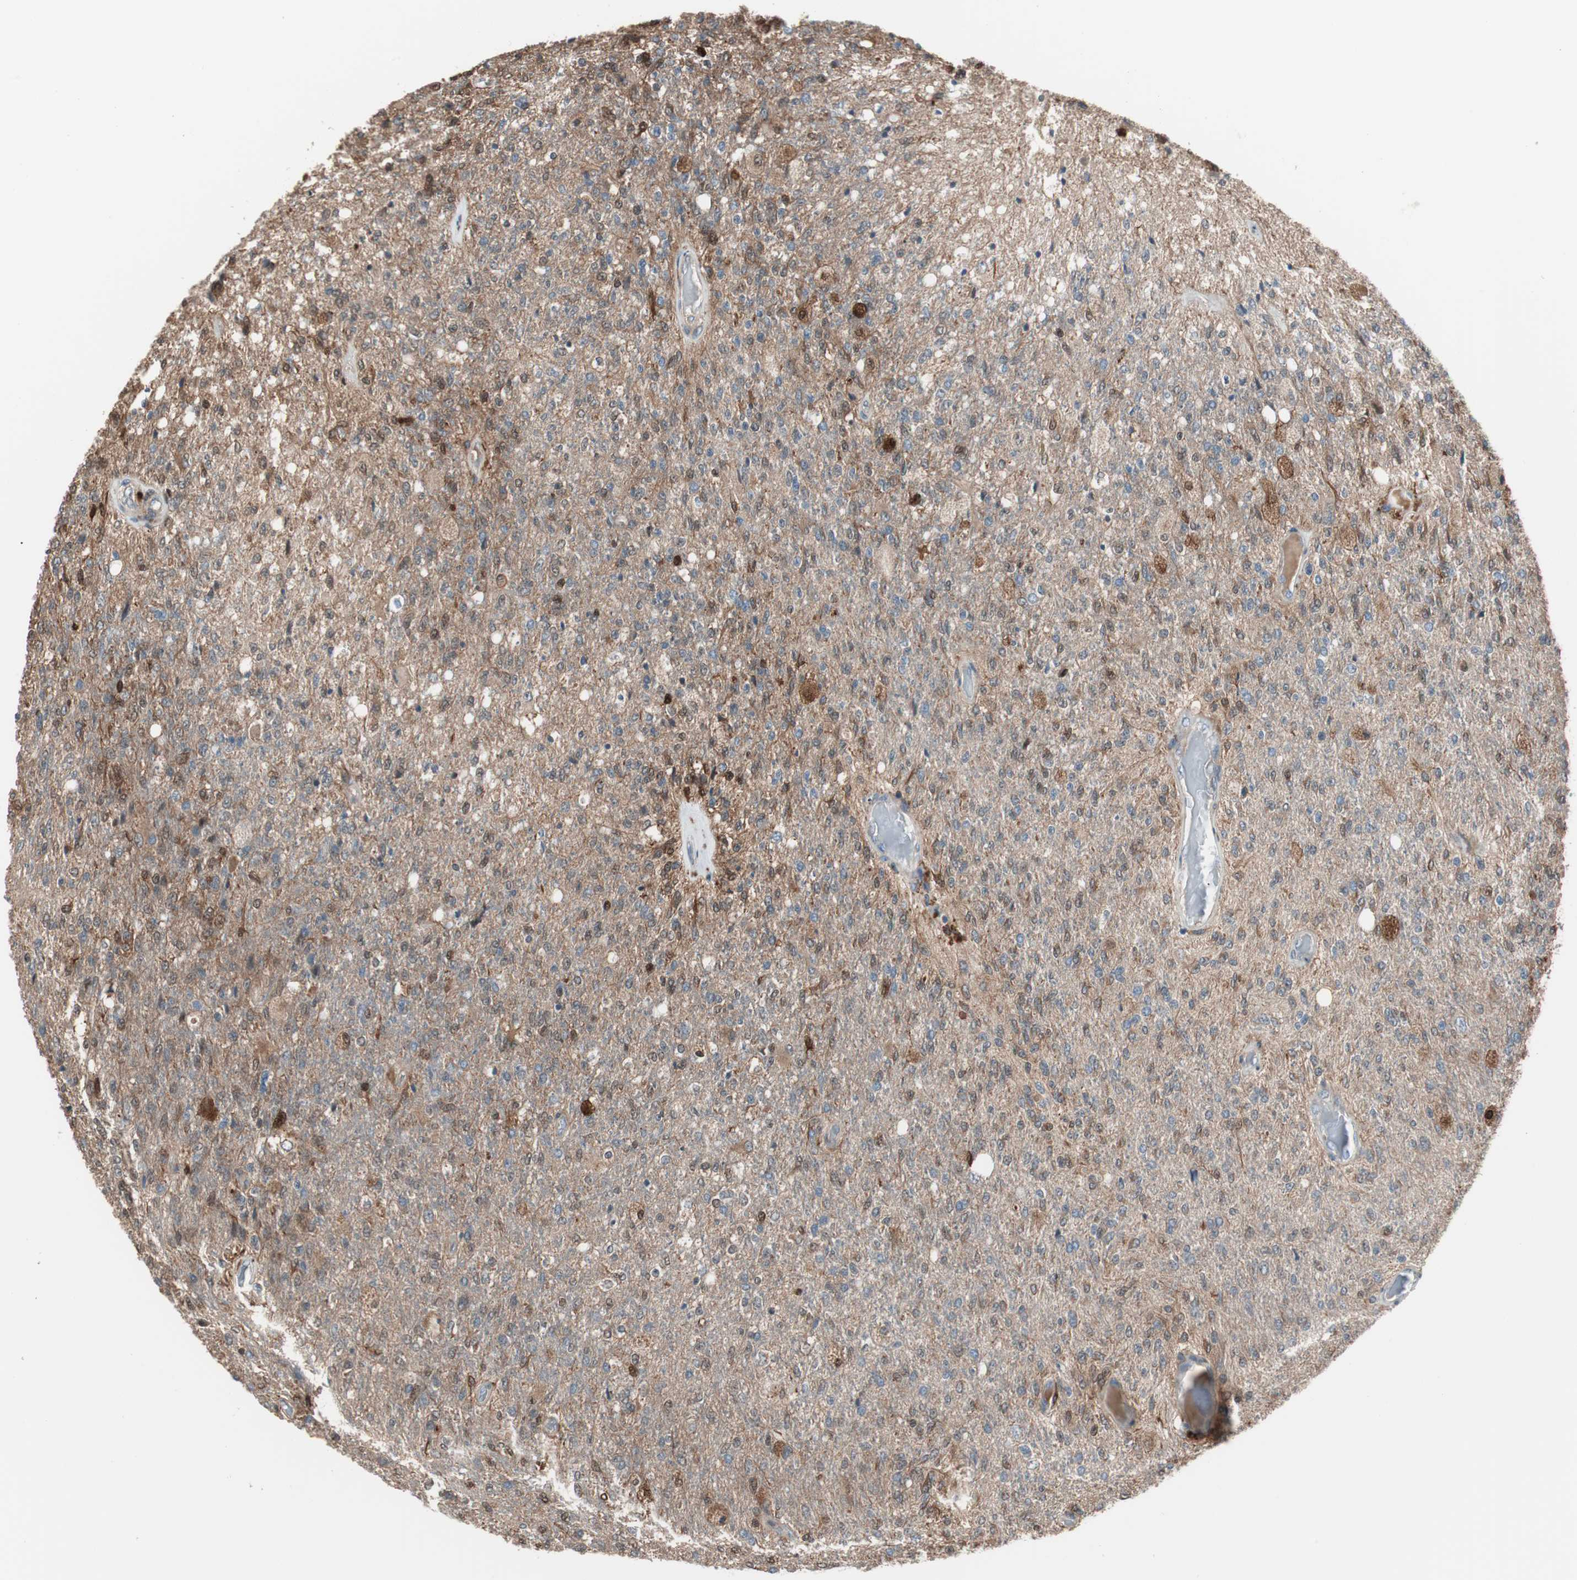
{"staining": {"intensity": "moderate", "quantity": ">75%", "location": "cytoplasmic/membranous,nuclear"}, "tissue": "glioma", "cell_type": "Tumor cells", "image_type": "cancer", "snomed": [{"axis": "morphology", "description": "Normal tissue, NOS"}, {"axis": "morphology", "description": "Glioma, malignant, High grade"}, {"axis": "topography", "description": "Cerebral cortex"}], "caption": "Human glioma stained with a protein marker reveals moderate staining in tumor cells.", "gene": "STAB1", "patient": {"sex": "male", "age": 77}}